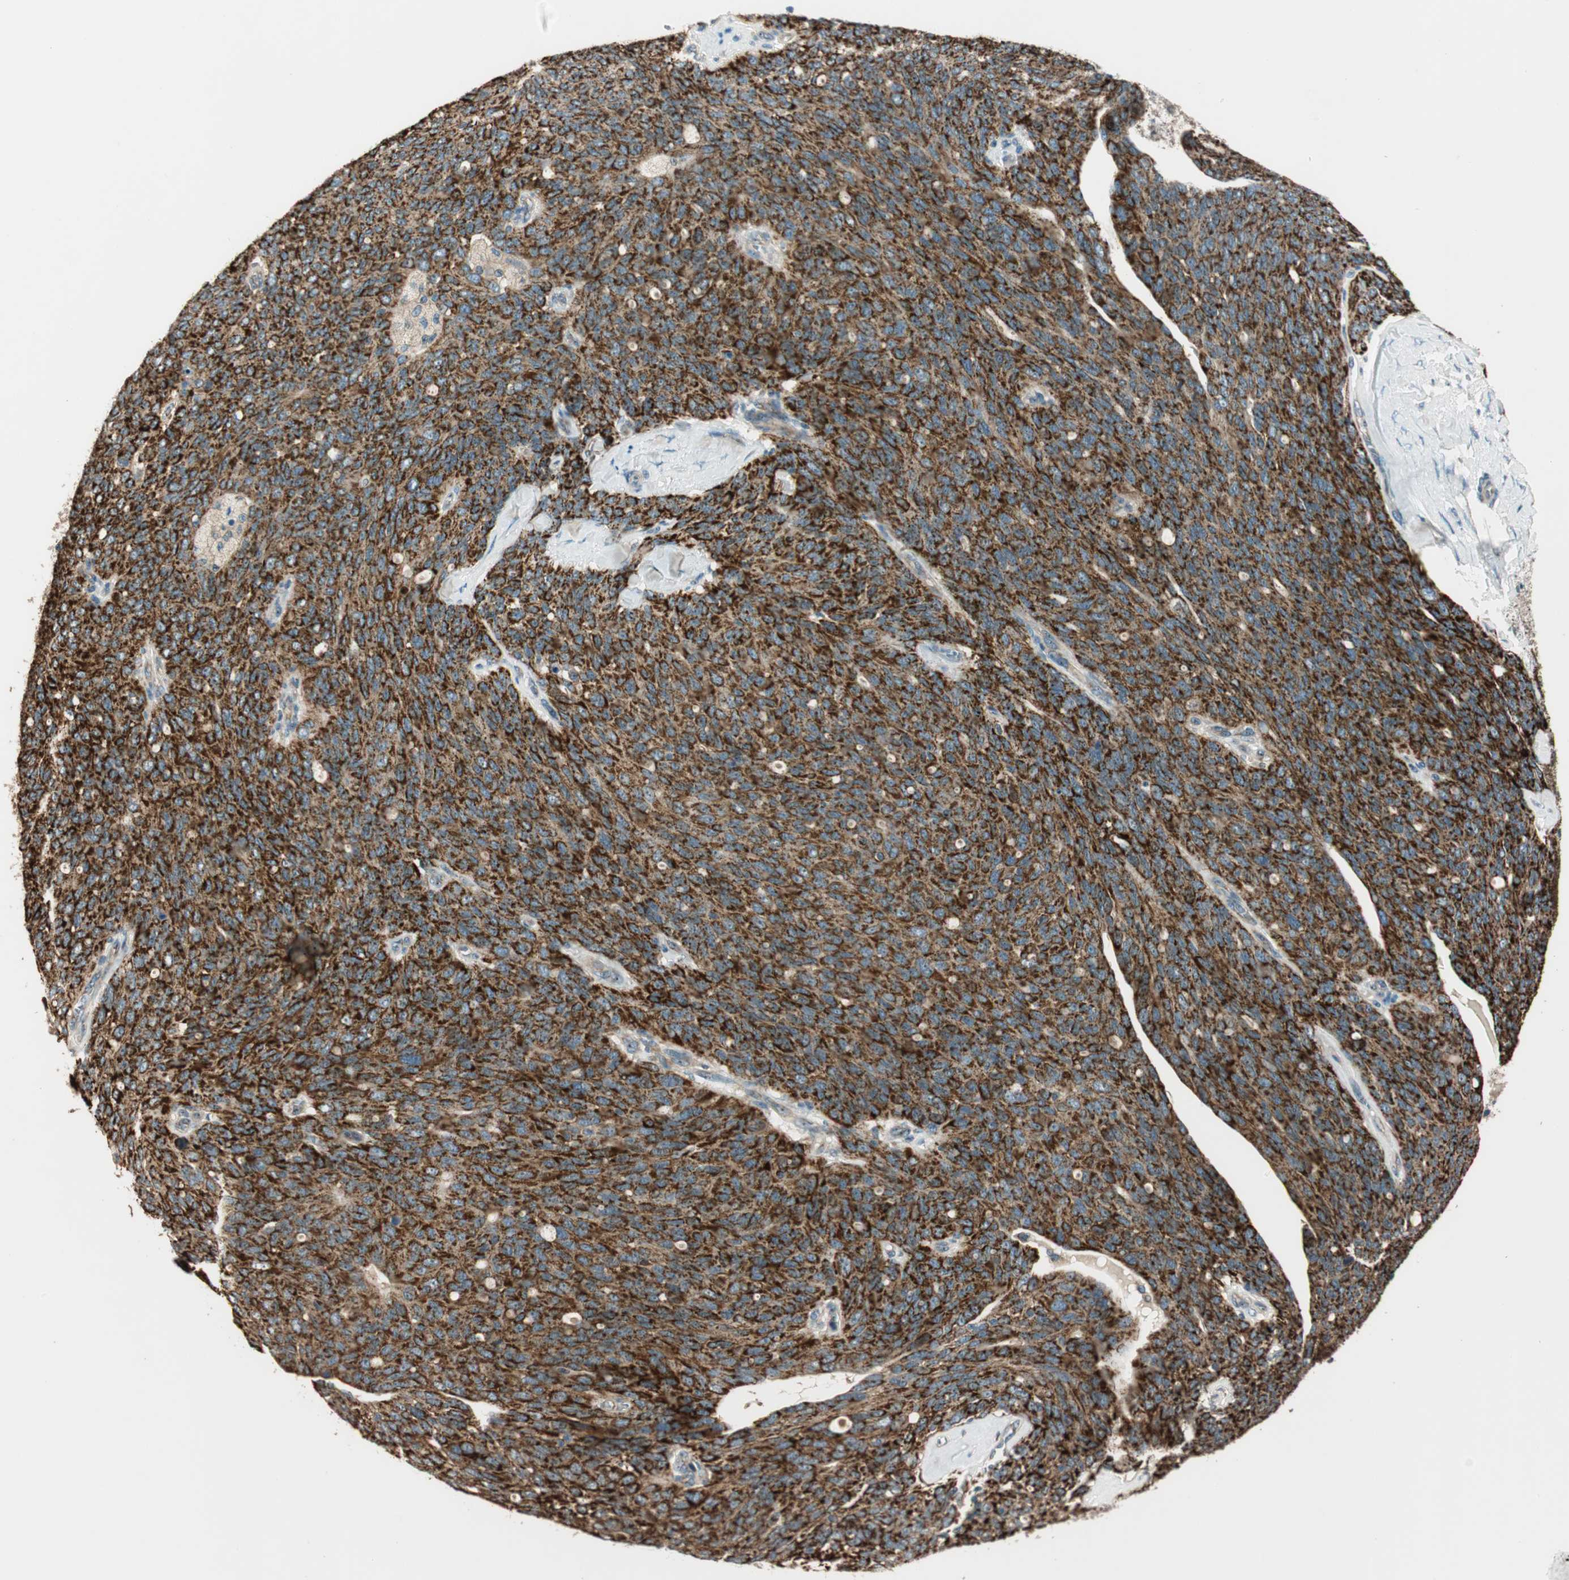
{"staining": {"intensity": "strong", "quantity": ">75%", "location": "cytoplasmic/membranous"}, "tissue": "ovarian cancer", "cell_type": "Tumor cells", "image_type": "cancer", "snomed": [{"axis": "morphology", "description": "Carcinoma, endometroid"}, {"axis": "topography", "description": "Ovary"}], "caption": "The photomicrograph exhibits staining of endometroid carcinoma (ovarian), revealing strong cytoplasmic/membranous protein staining (brown color) within tumor cells. The staining was performed using DAB, with brown indicating positive protein expression. Nuclei are stained blue with hematoxylin.", "gene": "CC2D1A", "patient": {"sex": "female", "age": 60}}